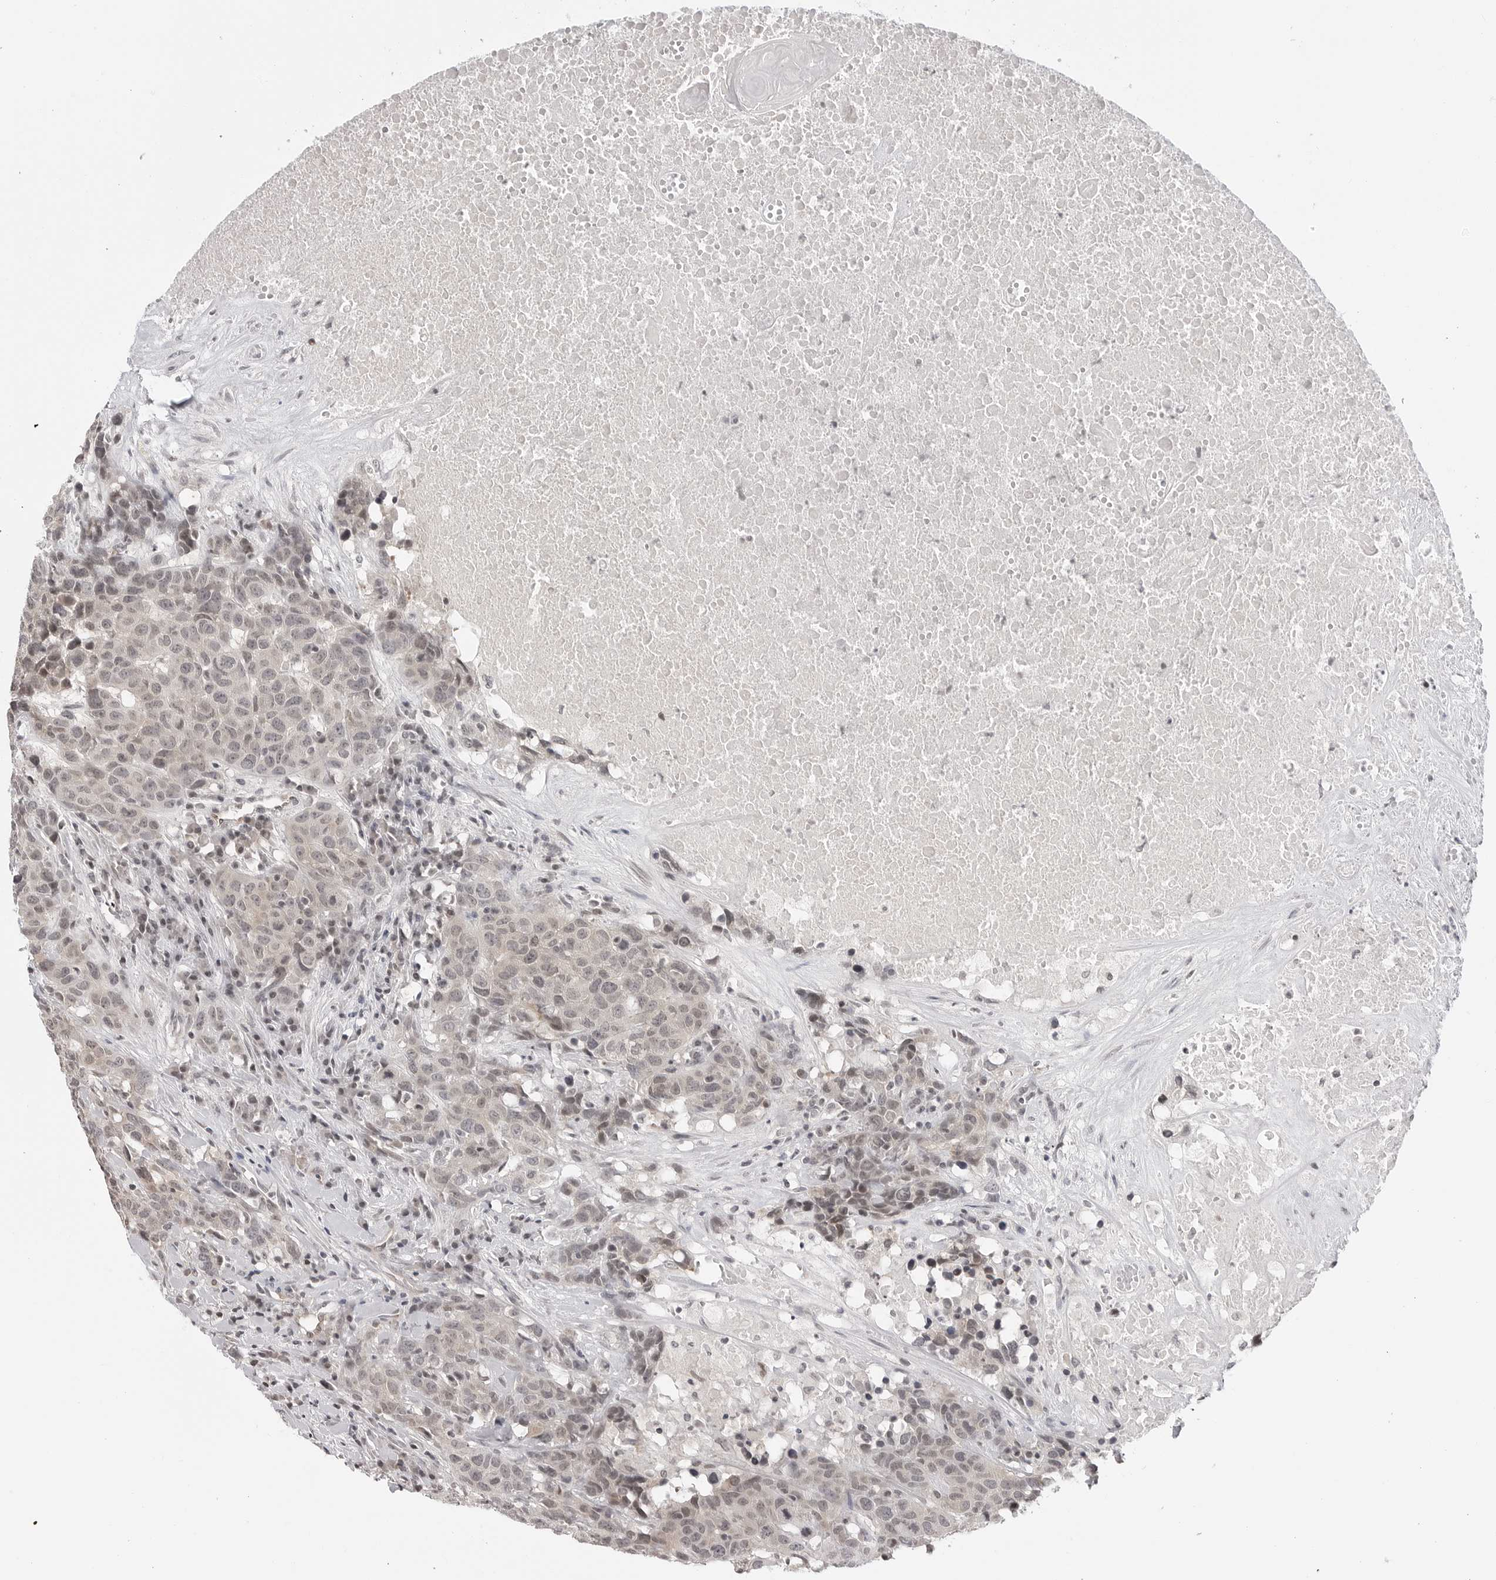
{"staining": {"intensity": "weak", "quantity": "<25%", "location": "nuclear"}, "tissue": "head and neck cancer", "cell_type": "Tumor cells", "image_type": "cancer", "snomed": [{"axis": "morphology", "description": "Squamous cell carcinoma, NOS"}, {"axis": "topography", "description": "Head-Neck"}], "caption": "Squamous cell carcinoma (head and neck) was stained to show a protein in brown. There is no significant positivity in tumor cells.", "gene": "C8orf33", "patient": {"sex": "male", "age": 66}}